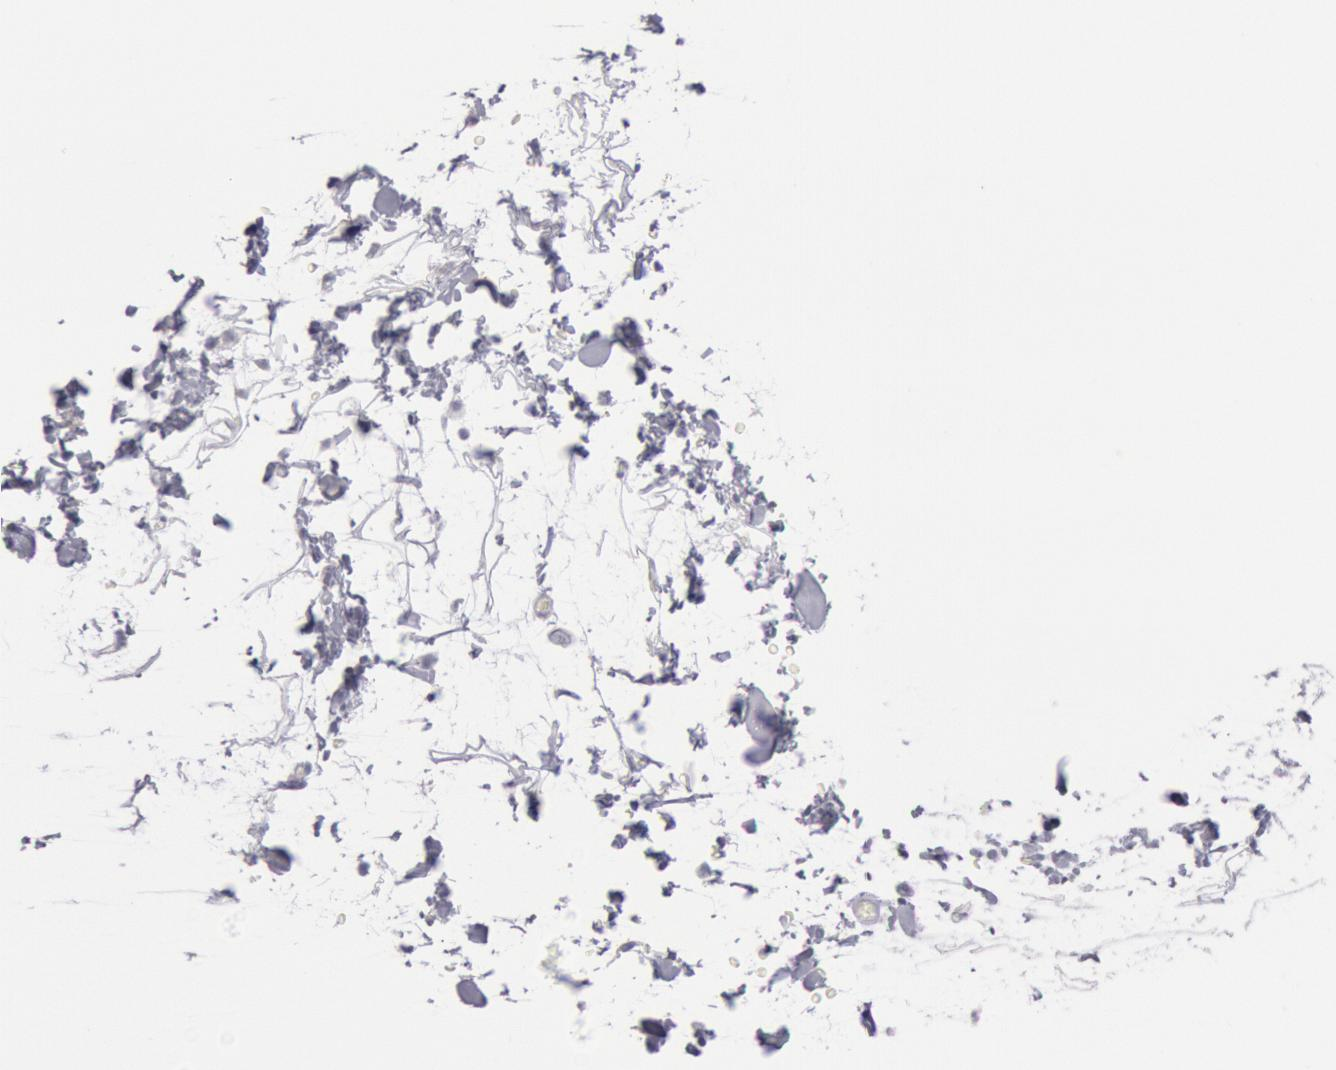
{"staining": {"intensity": "negative", "quantity": "none", "location": "none"}, "tissue": "adipose tissue", "cell_type": "Adipocytes", "image_type": "normal", "snomed": [{"axis": "morphology", "description": "Normal tissue, NOS"}, {"axis": "topography", "description": "Soft tissue"}], "caption": "Immunohistochemistry image of normal adipose tissue stained for a protein (brown), which reveals no staining in adipocytes. (Brightfield microscopy of DAB immunohistochemistry at high magnification).", "gene": "KRT16", "patient": {"sex": "male", "age": 72}}